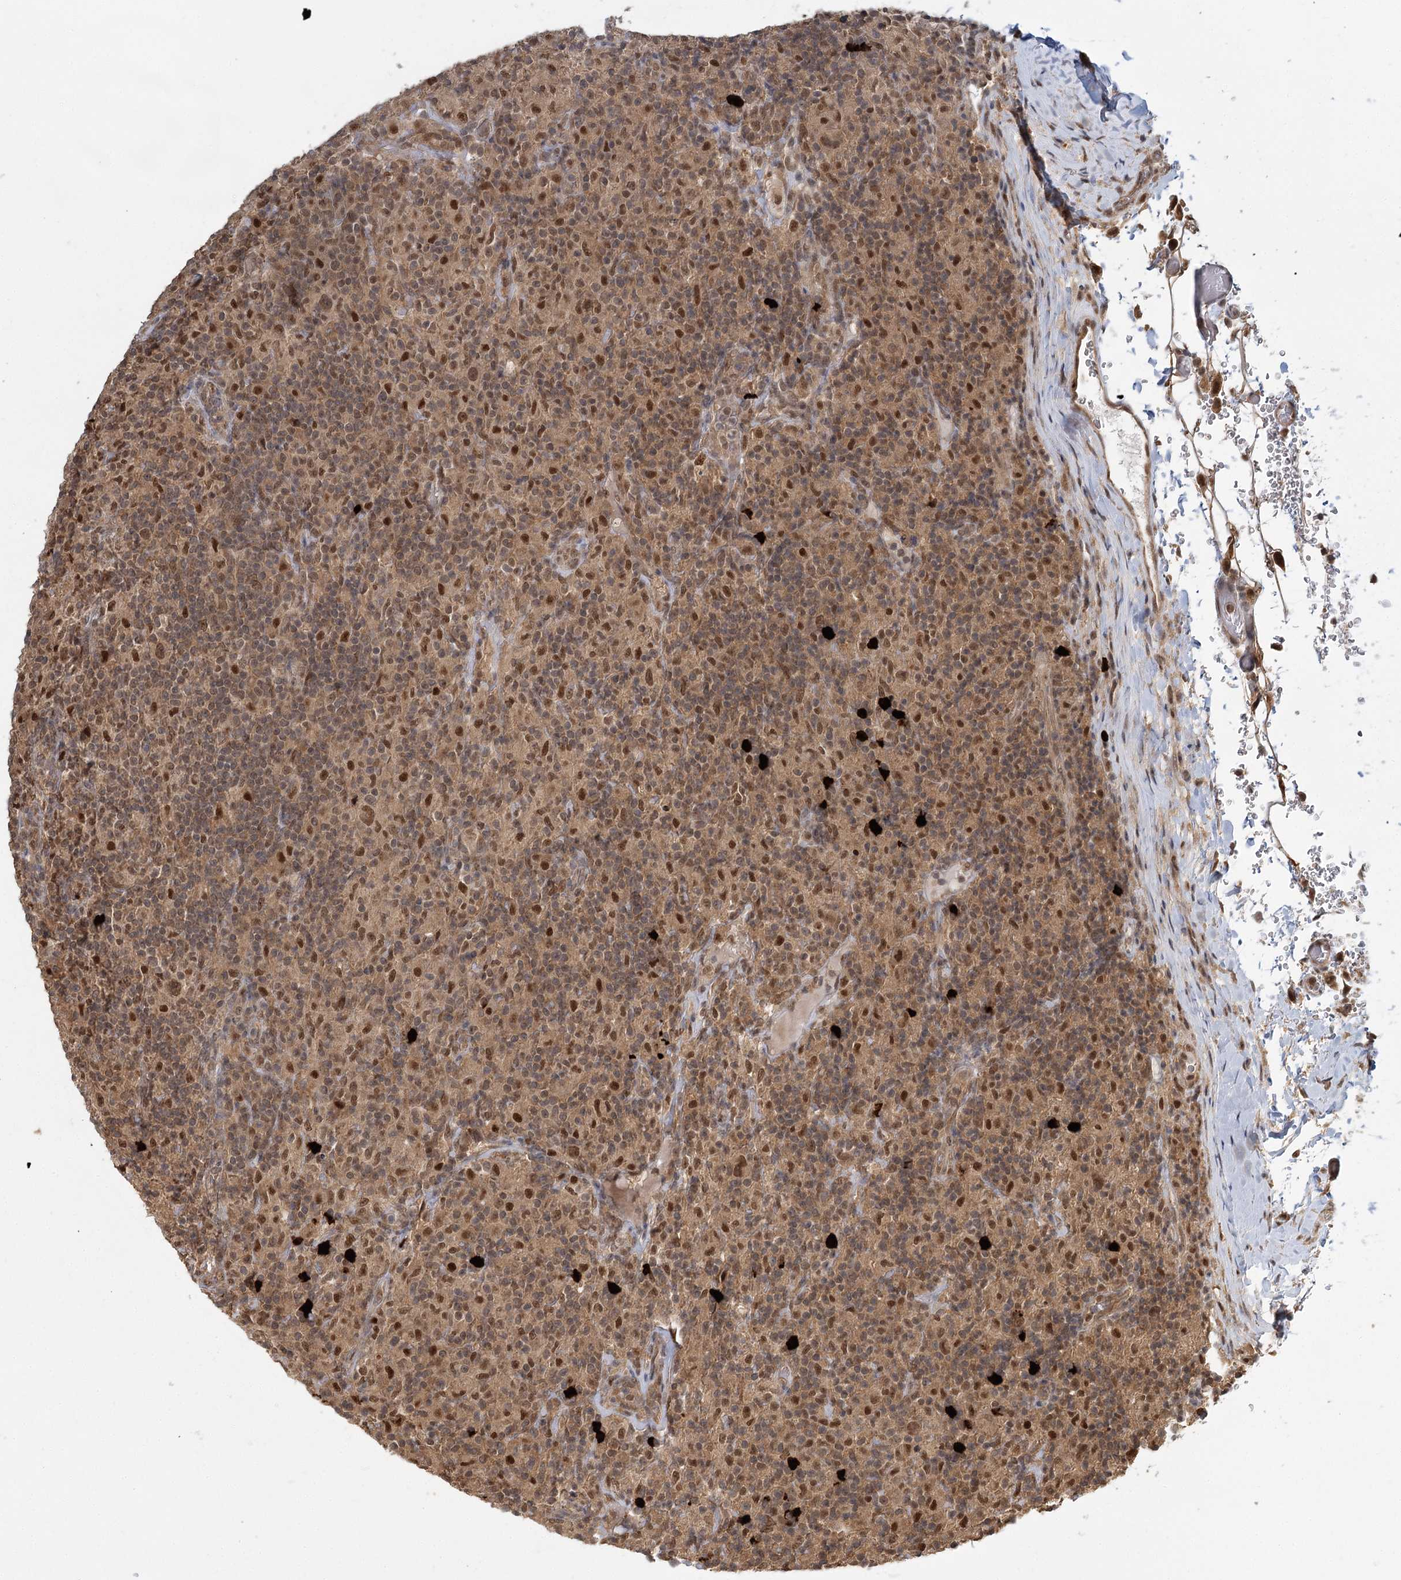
{"staining": {"intensity": "moderate", "quantity": ">75%", "location": "nuclear"}, "tissue": "lymphoma", "cell_type": "Tumor cells", "image_type": "cancer", "snomed": [{"axis": "morphology", "description": "Hodgkin's disease, NOS"}, {"axis": "topography", "description": "Lymph node"}], "caption": "The photomicrograph exhibits immunohistochemical staining of lymphoma. There is moderate nuclear expression is seen in approximately >75% of tumor cells.", "gene": "N6AMT1", "patient": {"sex": "male", "age": 70}}